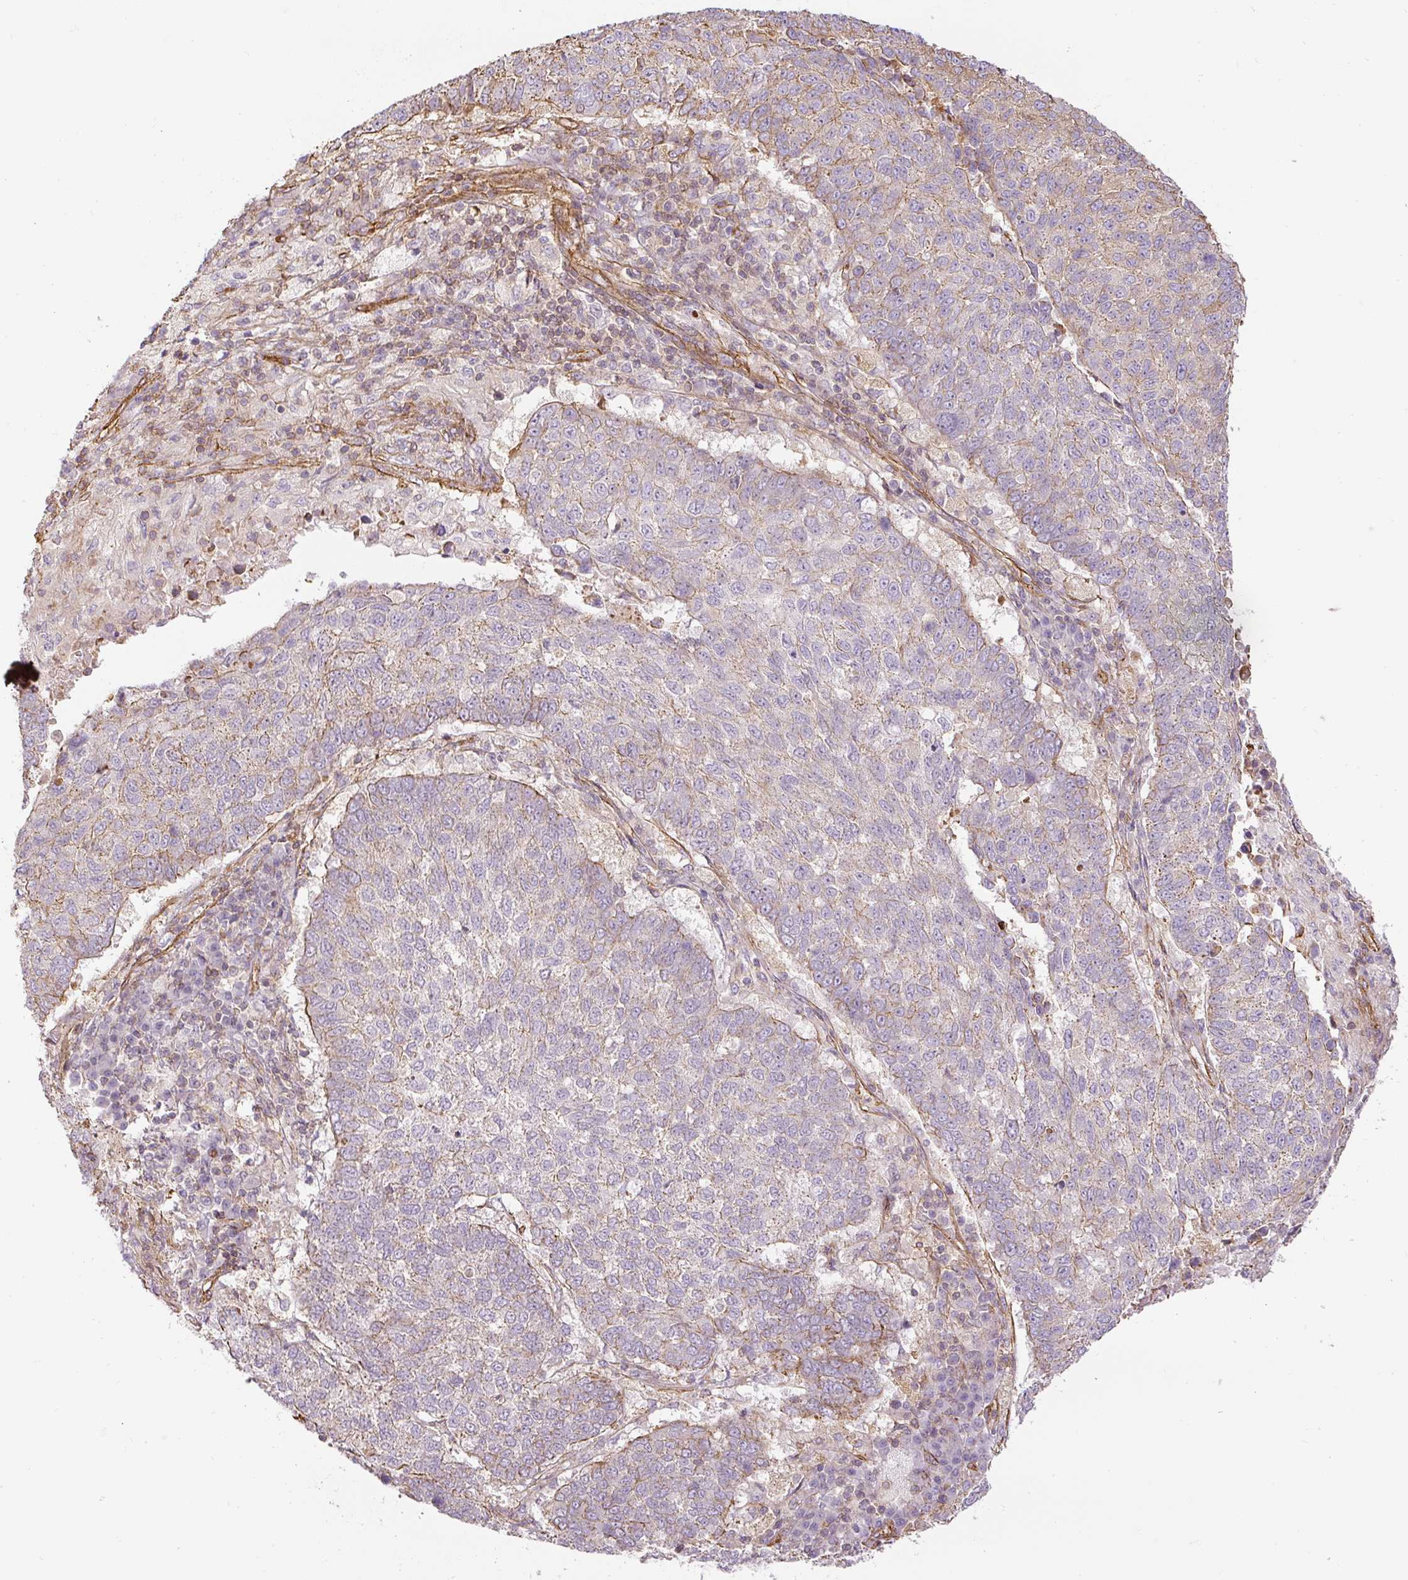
{"staining": {"intensity": "weak", "quantity": "<25%", "location": "cytoplasmic/membranous"}, "tissue": "lung cancer", "cell_type": "Tumor cells", "image_type": "cancer", "snomed": [{"axis": "morphology", "description": "Squamous cell carcinoma, NOS"}, {"axis": "topography", "description": "Lung"}], "caption": "Immunohistochemistry (IHC) image of lung cancer stained for a protein (brown), which exhibits no positivity in tumor cells.", "gene": "MYL12A", "patient": {"sex": "male", "age": 73}}